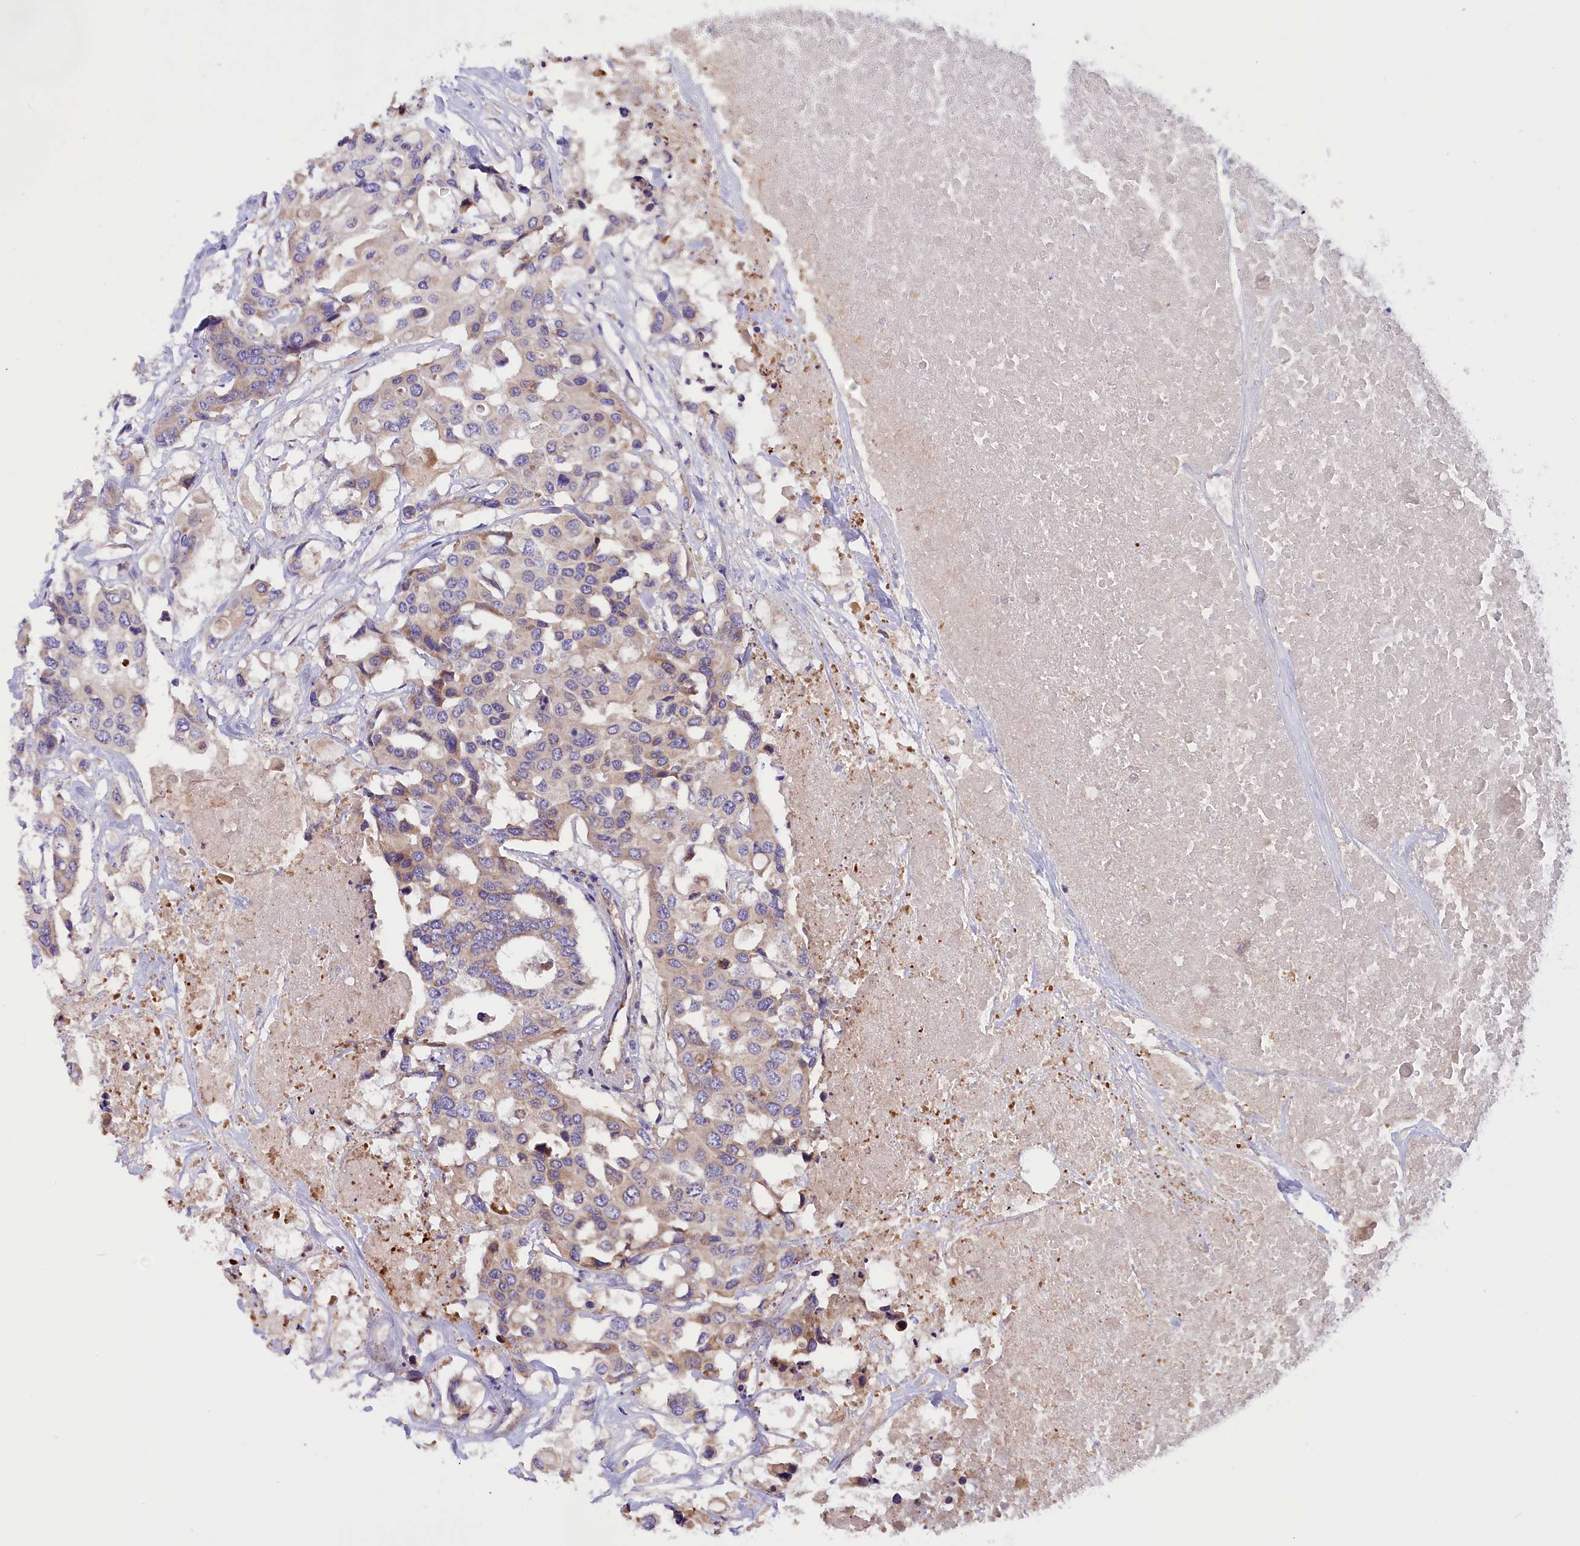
{"staining": {"intensity": "weak", "quantity": "<25%", "location": "cytoplasmic/membranous"}, "tissue": "colorectal cancer", "cell_type": "Tumor cells", "image_type": "cancer", "snomed": [{"axis": "morphology", "description": "Adenocarcinoma, NOS"}, {"axis": "topography", "description": "Colon"}], "caption": "DAB immunohistochemical staining of adenocarcinoma (colorectal) exhibits no significant positivity in tumor cells.", "gene": "DNAJB9", "patient": {"sex": "male", "age": 77}}